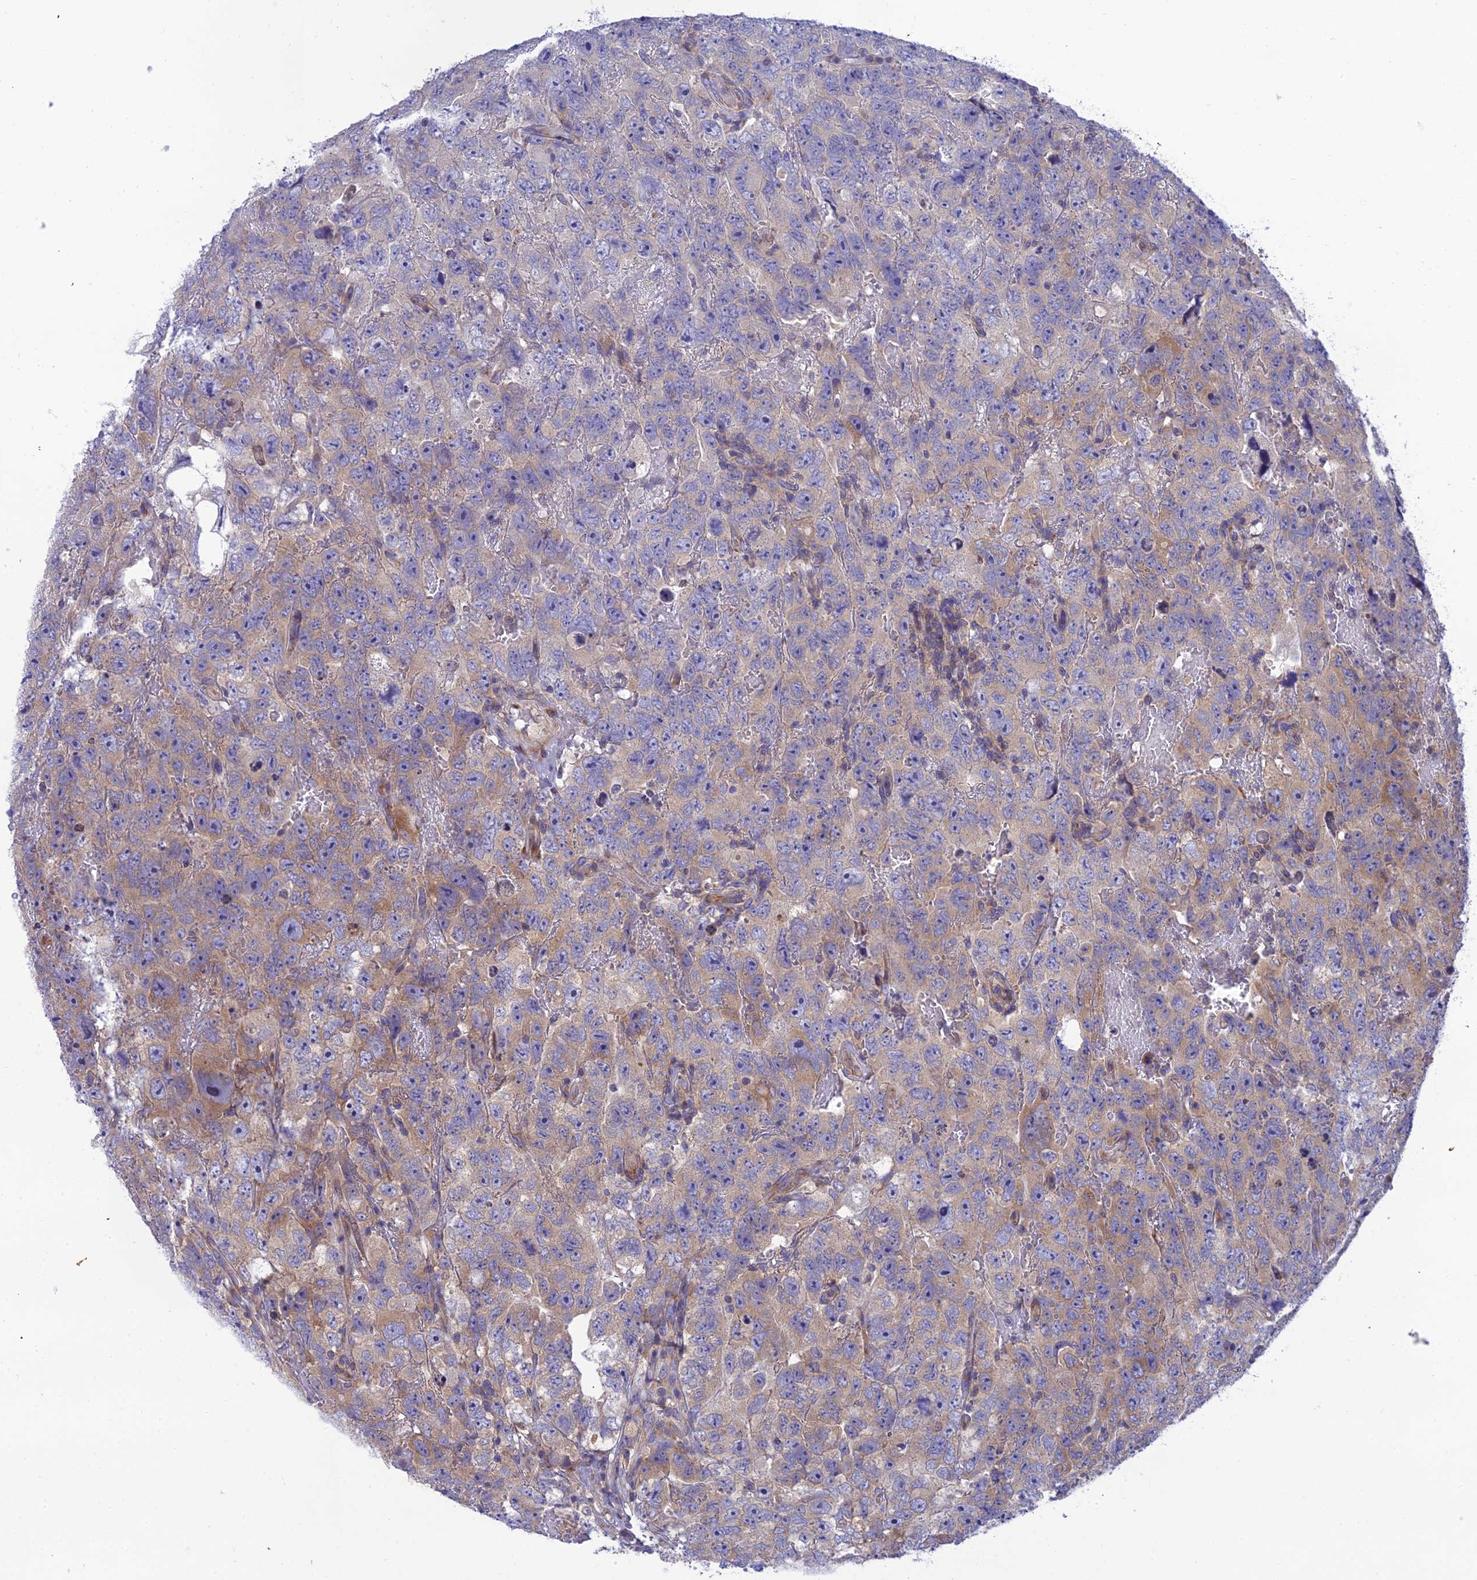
{"staining": {"intensity": "weak", "quantity": "25%-75%", "location": "cytoplasmic/membranous"}, "tissue": "testis cancer", "cell_type": "Tumor cells", "image_type": "cancer", "snomed": [{"axis": "morphology", "description": "Carcinoma, Embryonal, NOS"}, {"axis": "topography", "description": "Testis"}], "caption": "Immunohistochemical staining of human embryonal carcinoma (testis) exhibits low levels of weak cytoplasmic/membranous protein expression in approximately 25%-75% of tumor cells.", "gene": "CLCN7", "patient": {"sex": "male", "age": 45}}